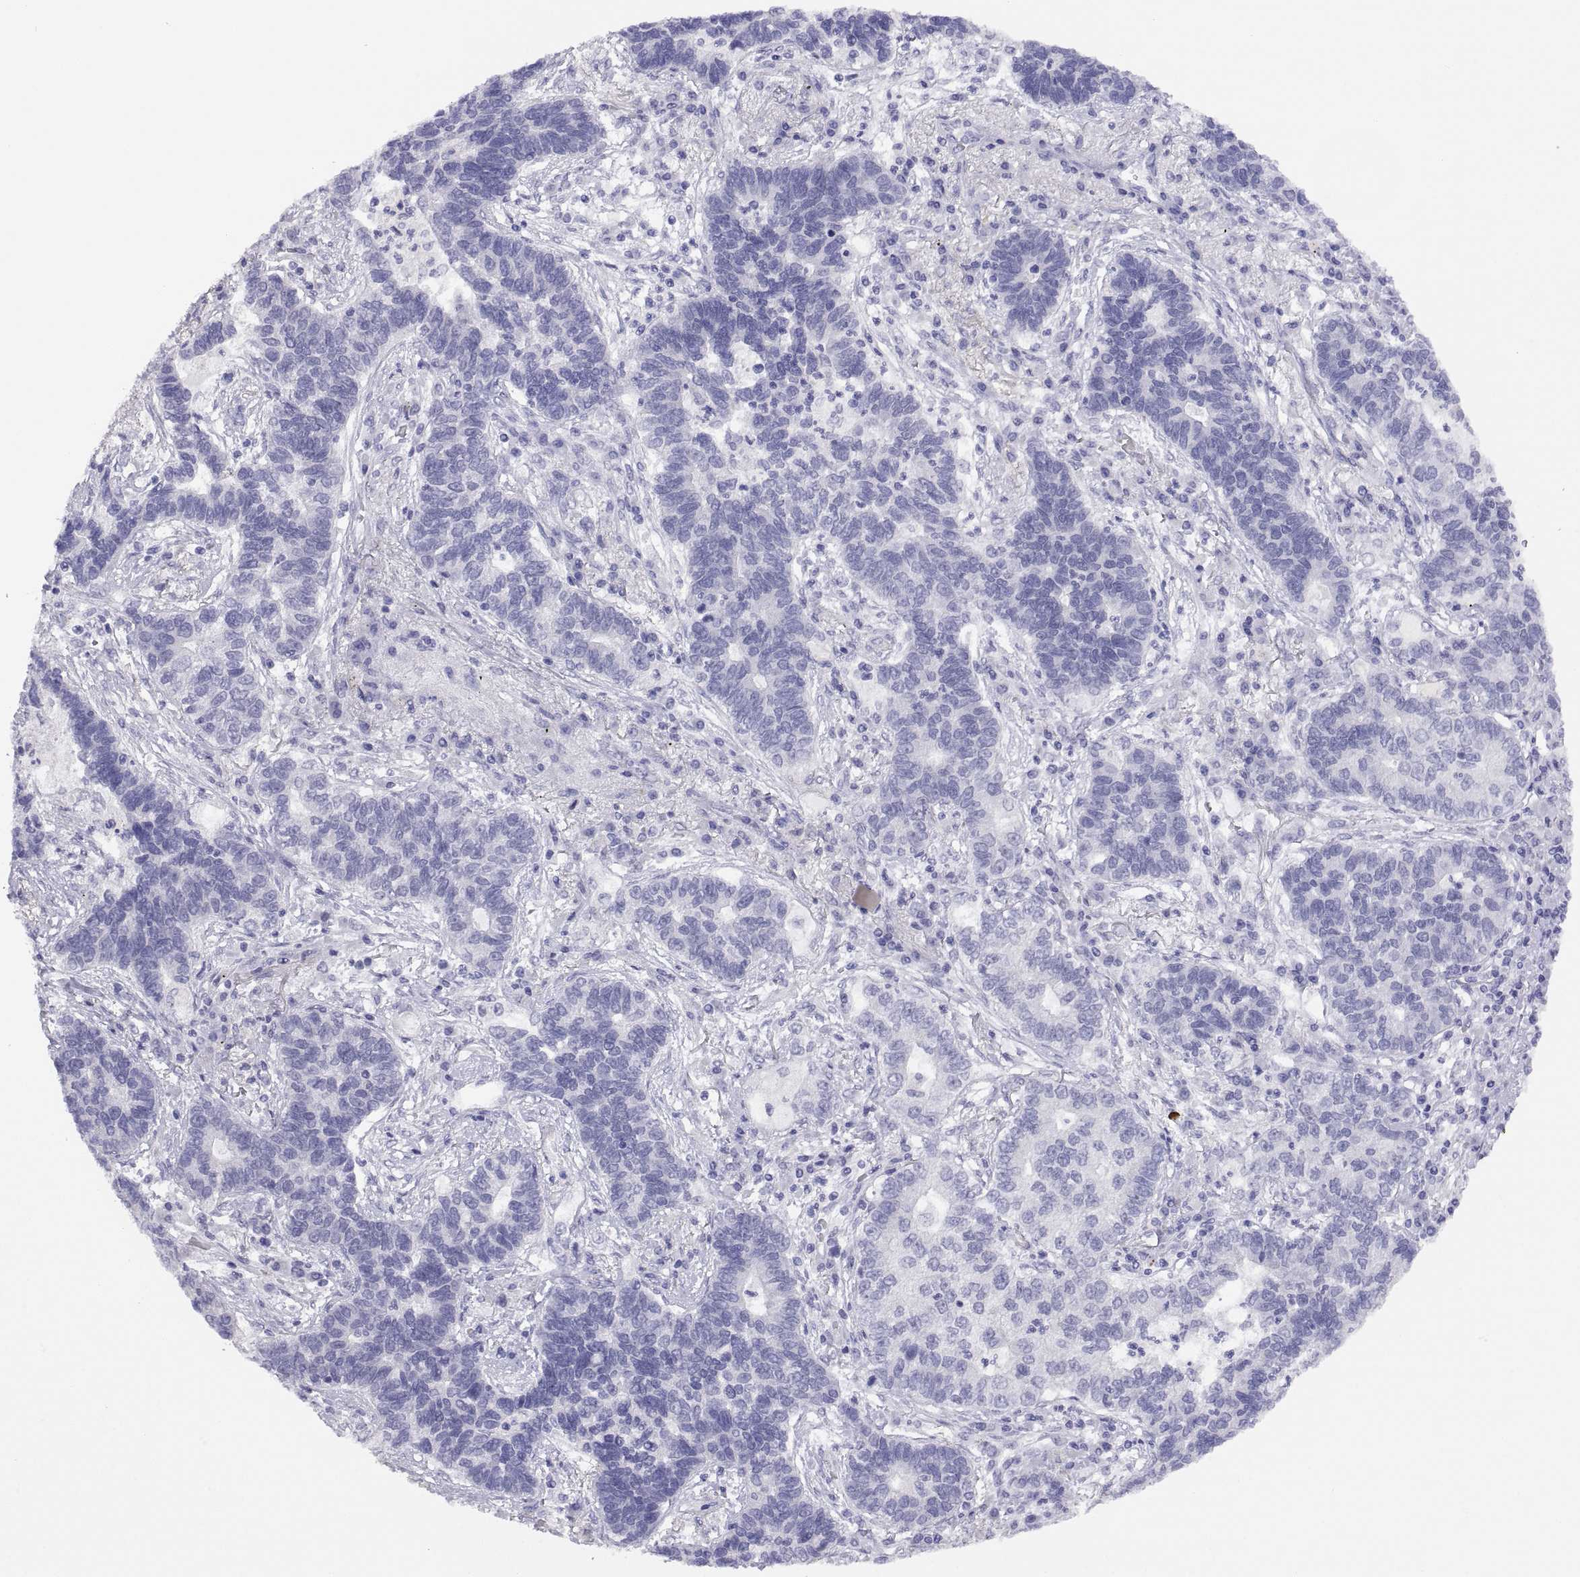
{"staining": {"intensity": "negative", "quantity": "none", "location": "none"}, "tissue": "lung cancer", "cell_type": "Tumor cells", "image_type": "cancer", "snomed": [{"axis": "morphology", "description": "Adenocarcinoma, NOS"}, {"axis": "topography", "description": "Lung"}], "caption": "Tumor cells are negative for brown protein staining in lung cancer (adenocarcinoma).", "gene": "VSX2", "patient": {"sex": "female", "age": 57}}